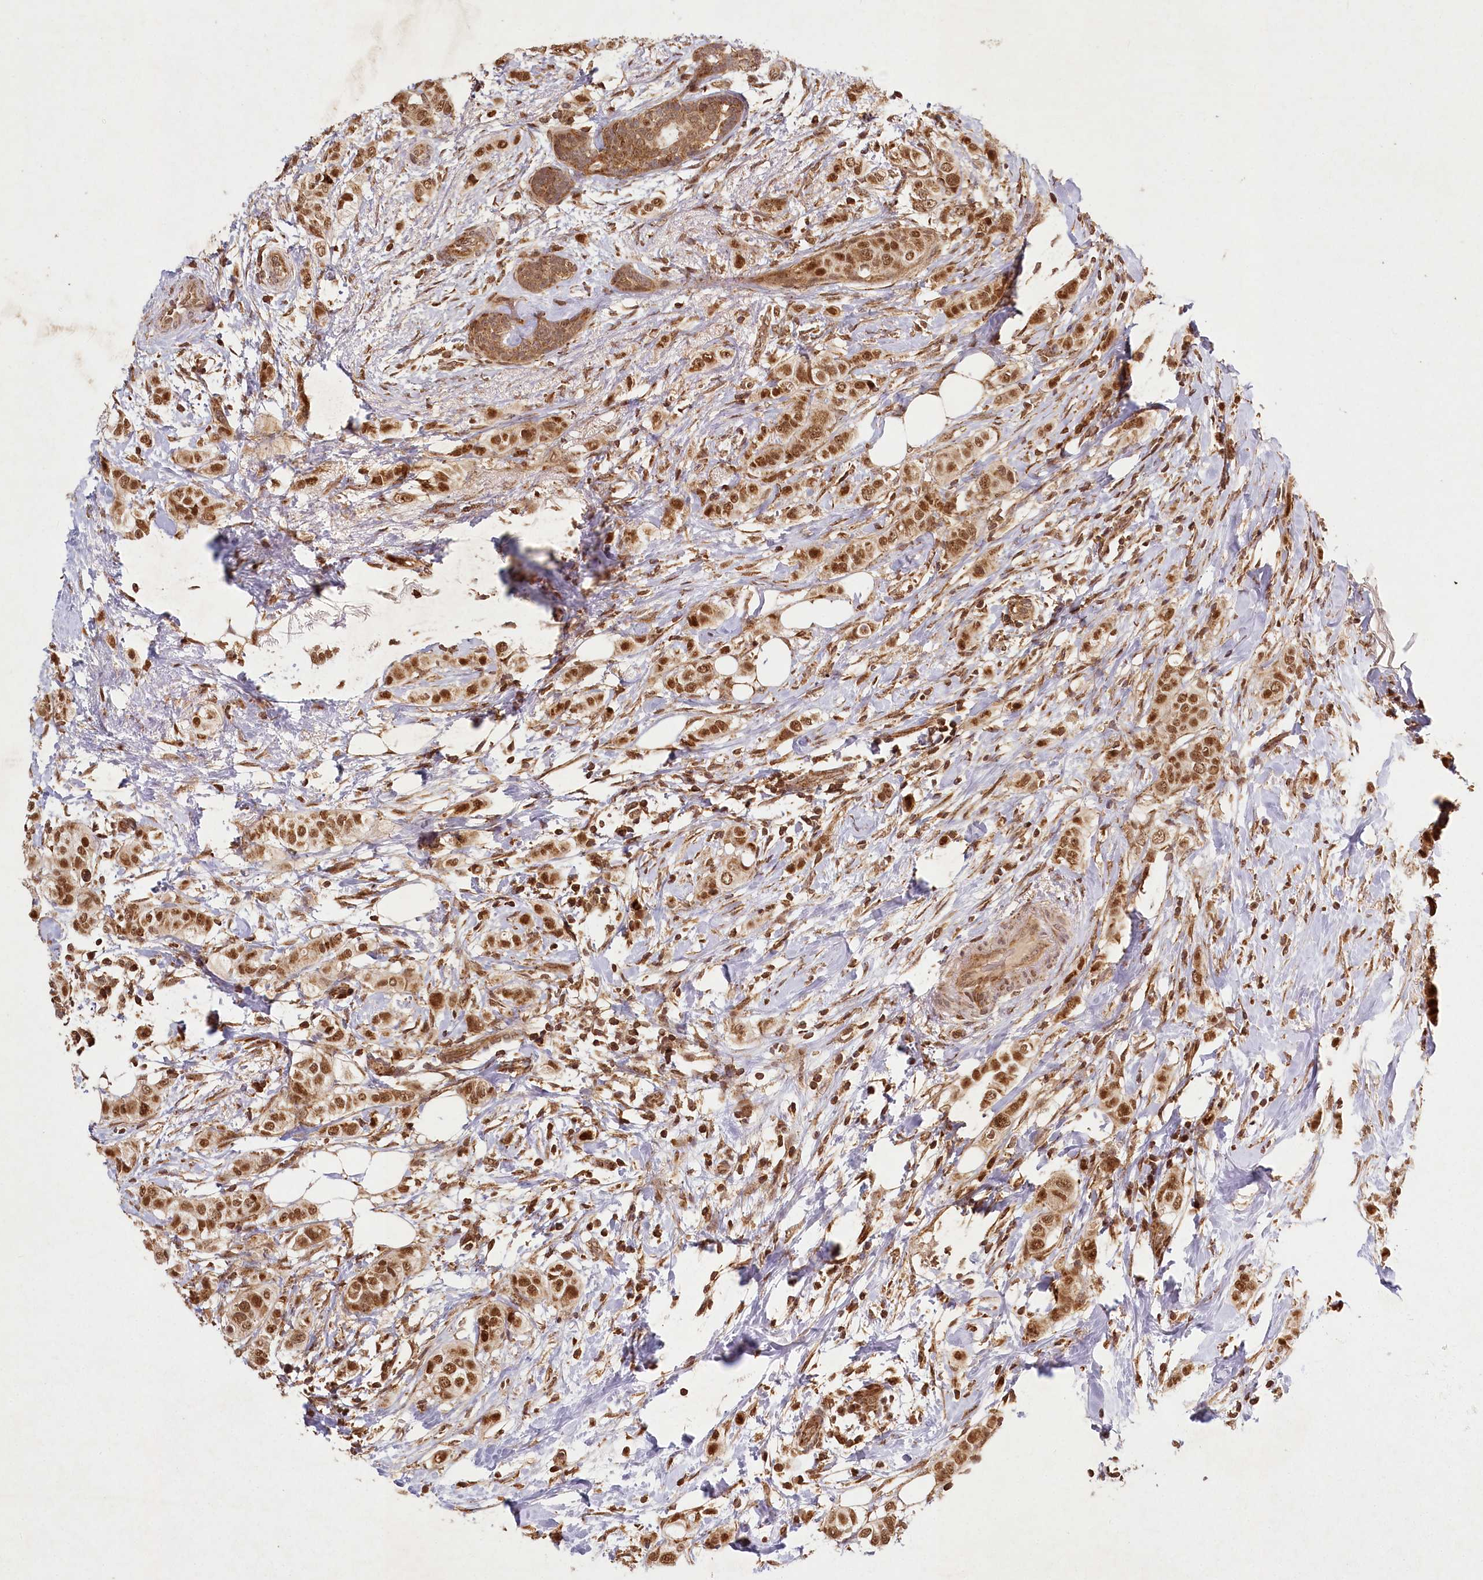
{"staining": {"intensity": "moderate", "quantity": ">75%", "location": "cytoplasmic/membranous,nuclear"}, "tissue": "breast cancer", "cell_type": "Tumor cells", "image_type": "cancer", "snomed": [{"axis": "morphology", "description": "Lobular carcinoma"}, {"axis": "topography", "description": "Breast"}], "caption": "Tumor cells display medium levels of moderate cytoplasmic/membranous and nuclear expression in about >75% of cells in human breast cancer. (DAB IHC, brown staining for protein, blue staining for nuclei).", "gene": "MICU1", "patient": {"sex": "female", "age": 51}}